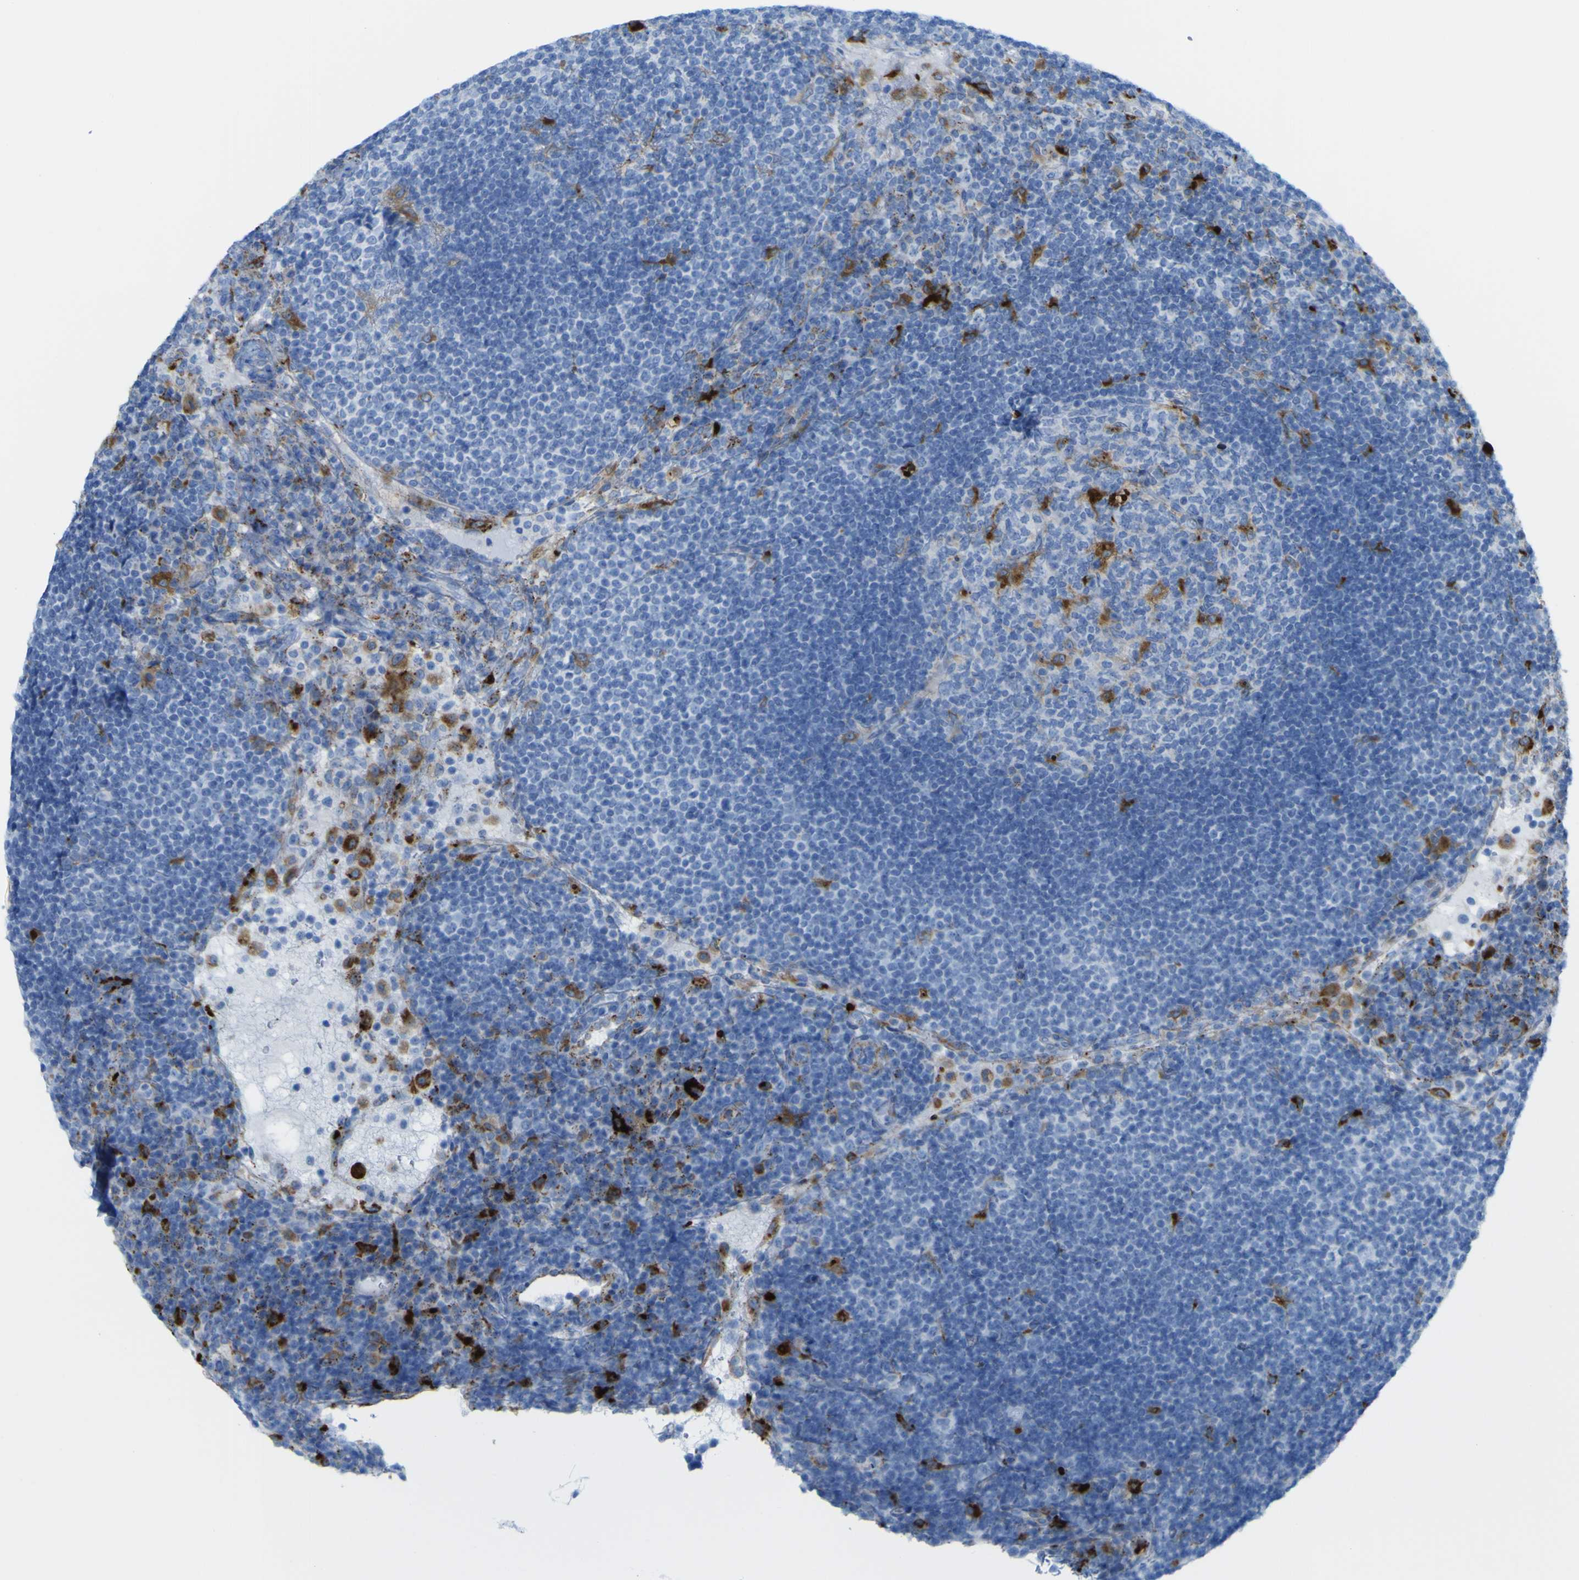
{"staining": {"intensity": "strong", "quantity": "<25%", "location": "cytoplasmic/membranous"}, "tissue": "lymph node", "cell_type": "Germinal center cells", "image_type": "normal", "snomed": [{"axis": "morphology", "description": "Normal tissue, NOS"}, {"axis": "topography", "description": "Lymph node"}], "caption": "This image shows unremarkable lymph node stained with IHC to label a protein in brown. The cytoplasmic/membranous of germinal center cells show strong positivity for the protein. Nuclei are counter-stained blue.", "gene": "PLD3", "patient": {"sex": "female", "age": 53}}